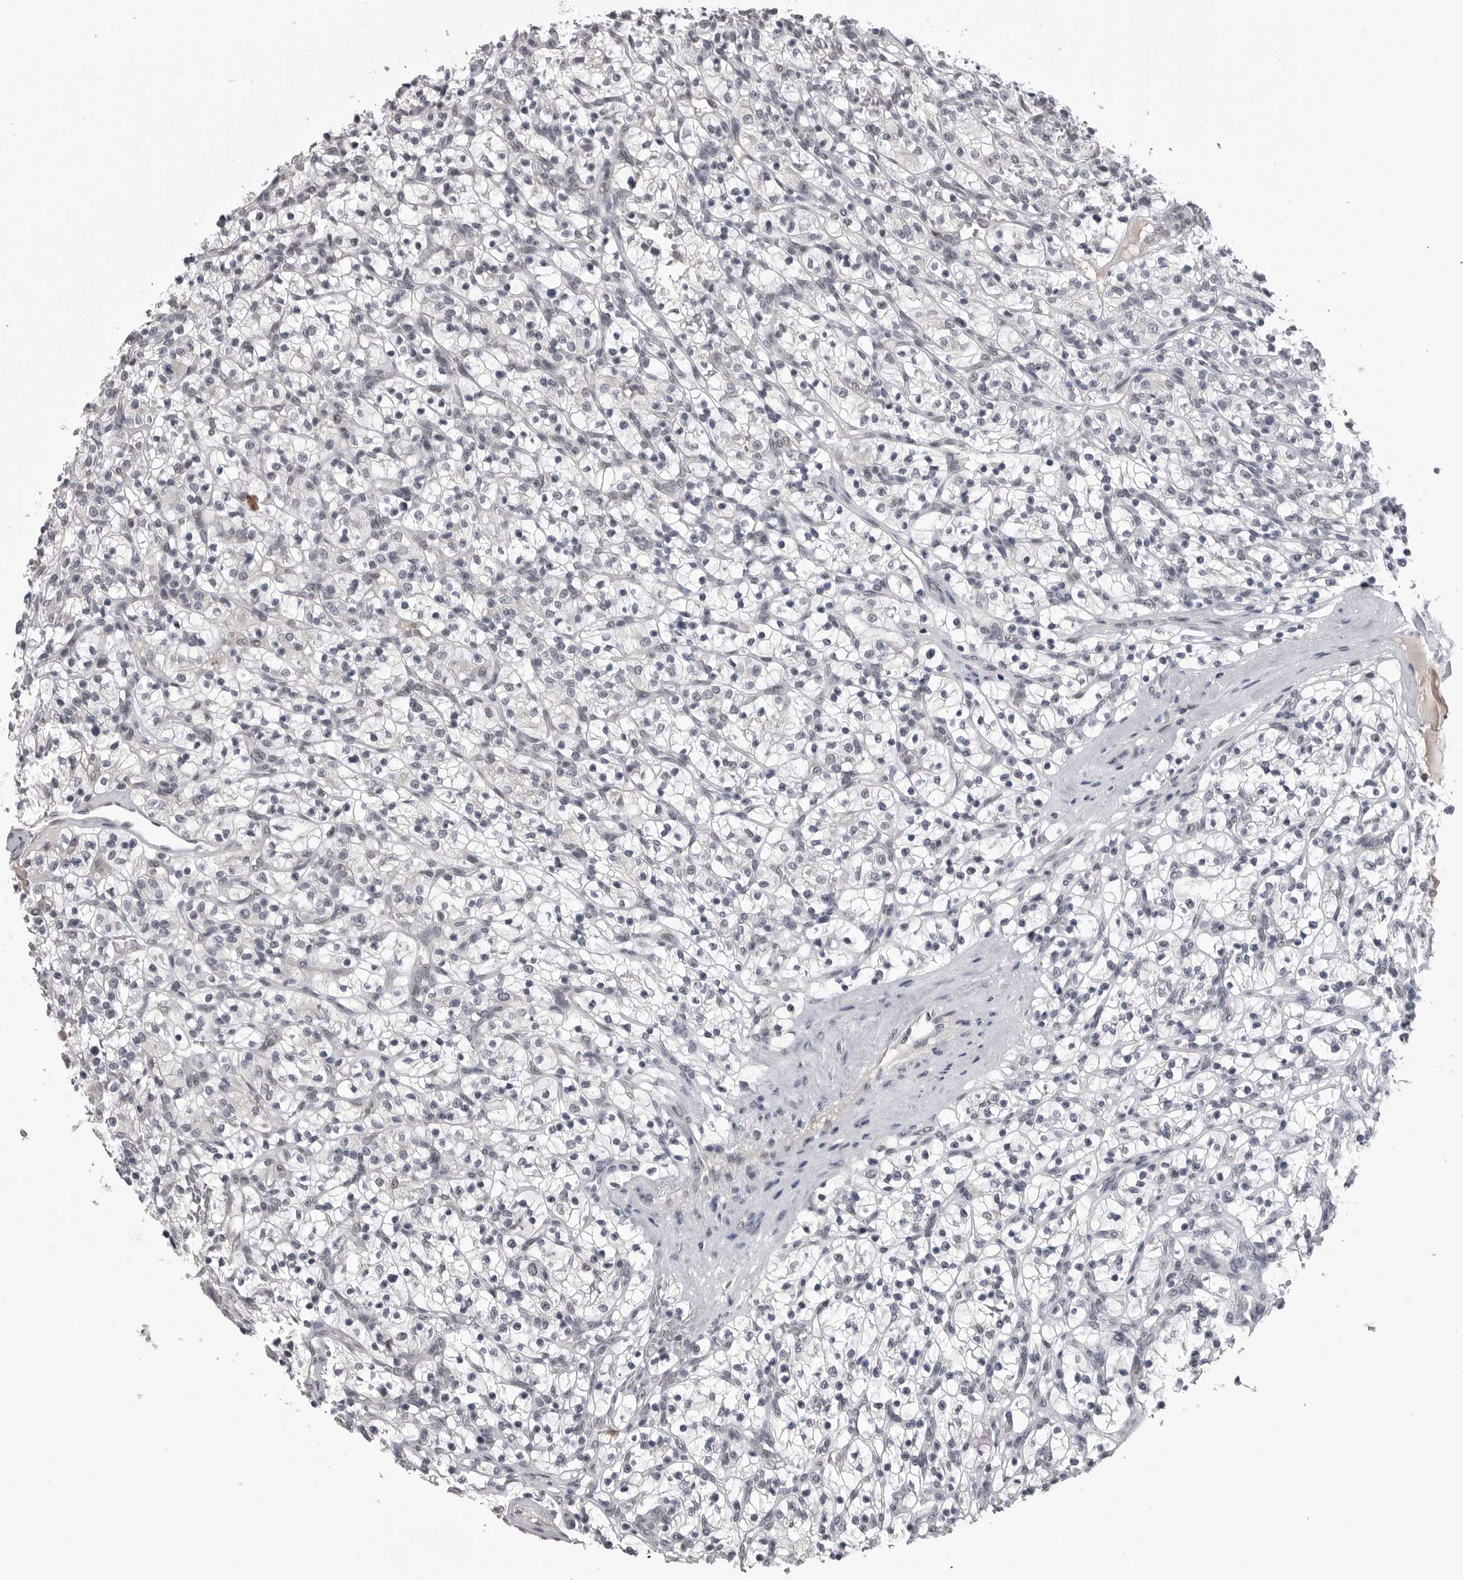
{"staining": {"intensity": "negative", "quantity": "none", "location": "none"}, "tissue": "renal cancer", "cell_type": "Tumor cells", "image_type": "cancer", "snomed": [{"axis": "morphology", "description": "Adenocarcinoma, NOS"}, {"axis": "topography", "description": "Kidney"}], "caption": "High power microscopy micrograph of an IHC photomicrograph of renal cancer, revealing no significant expression in tumor cells. (DAB (3,3'-diaminobenzidine) immunohistochemistry (IHC), high magnification).", "gene": "DLG2", "patient": {"sex": "female", "age": 57}}